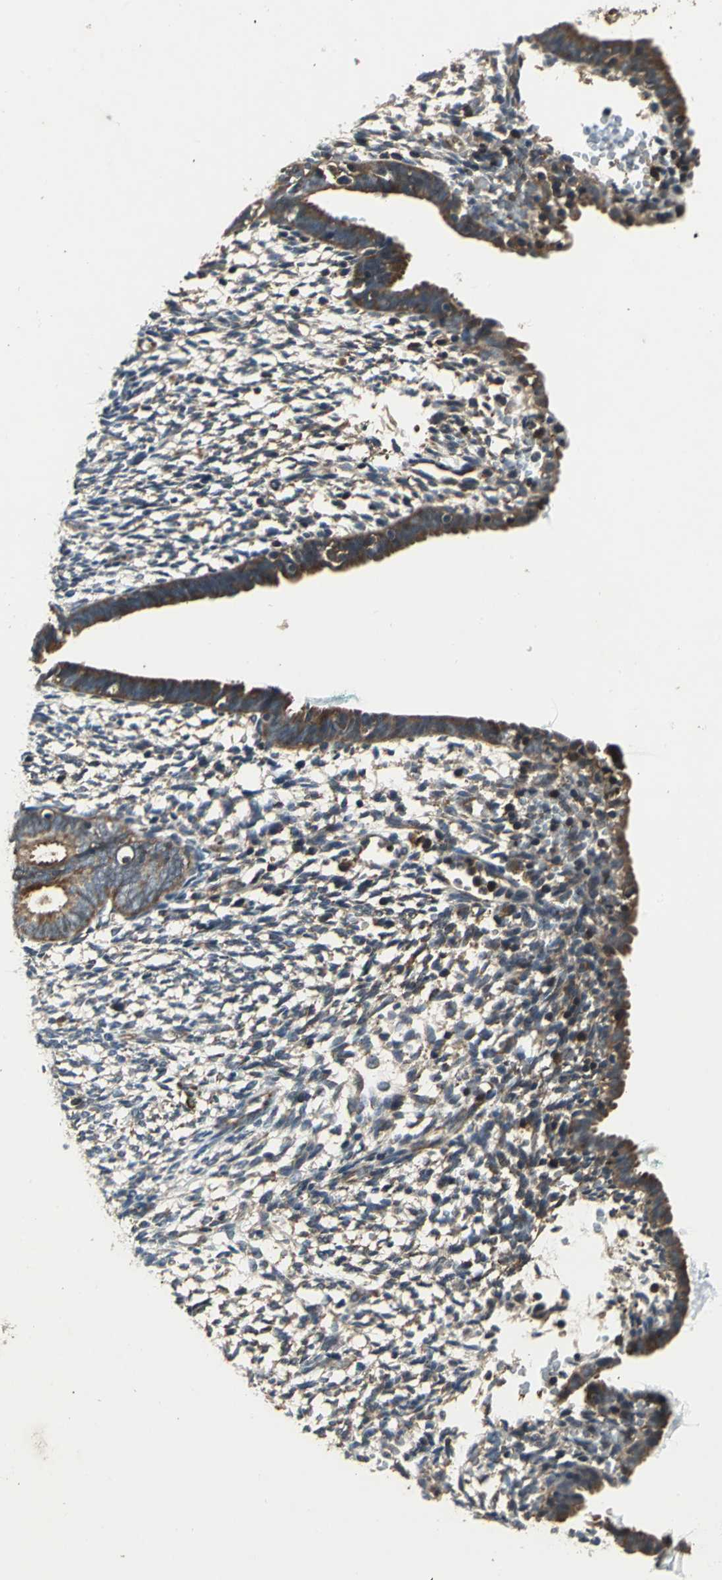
{"staining": {"intensity": "moderate", "quantity": "<25%", "location": "nuclear"}, "tissue": "endometrium", "cell_type": "Cells in endometrial stroma", "image_type": "normal", "snomed": [{"axis": "morphology", "description": "Normal tissue, NOS"}, {"axis": "morphology", "description": "Atrophy, NOS"}, {"axis": "topography", "description": "Uterus"}, {"axis": "topography", "description": "Endometrium"}], "caption": "The photomicrograph exhibits a brown stain indicating the presence of a protein in the nuclear of cells in endometrial stroma in endometrium. (brown staining indicates protein expression, while blue staining denotes nuclei).", "gene": "EIF2B2", "patient": {"sex": "female", "age": 68}}